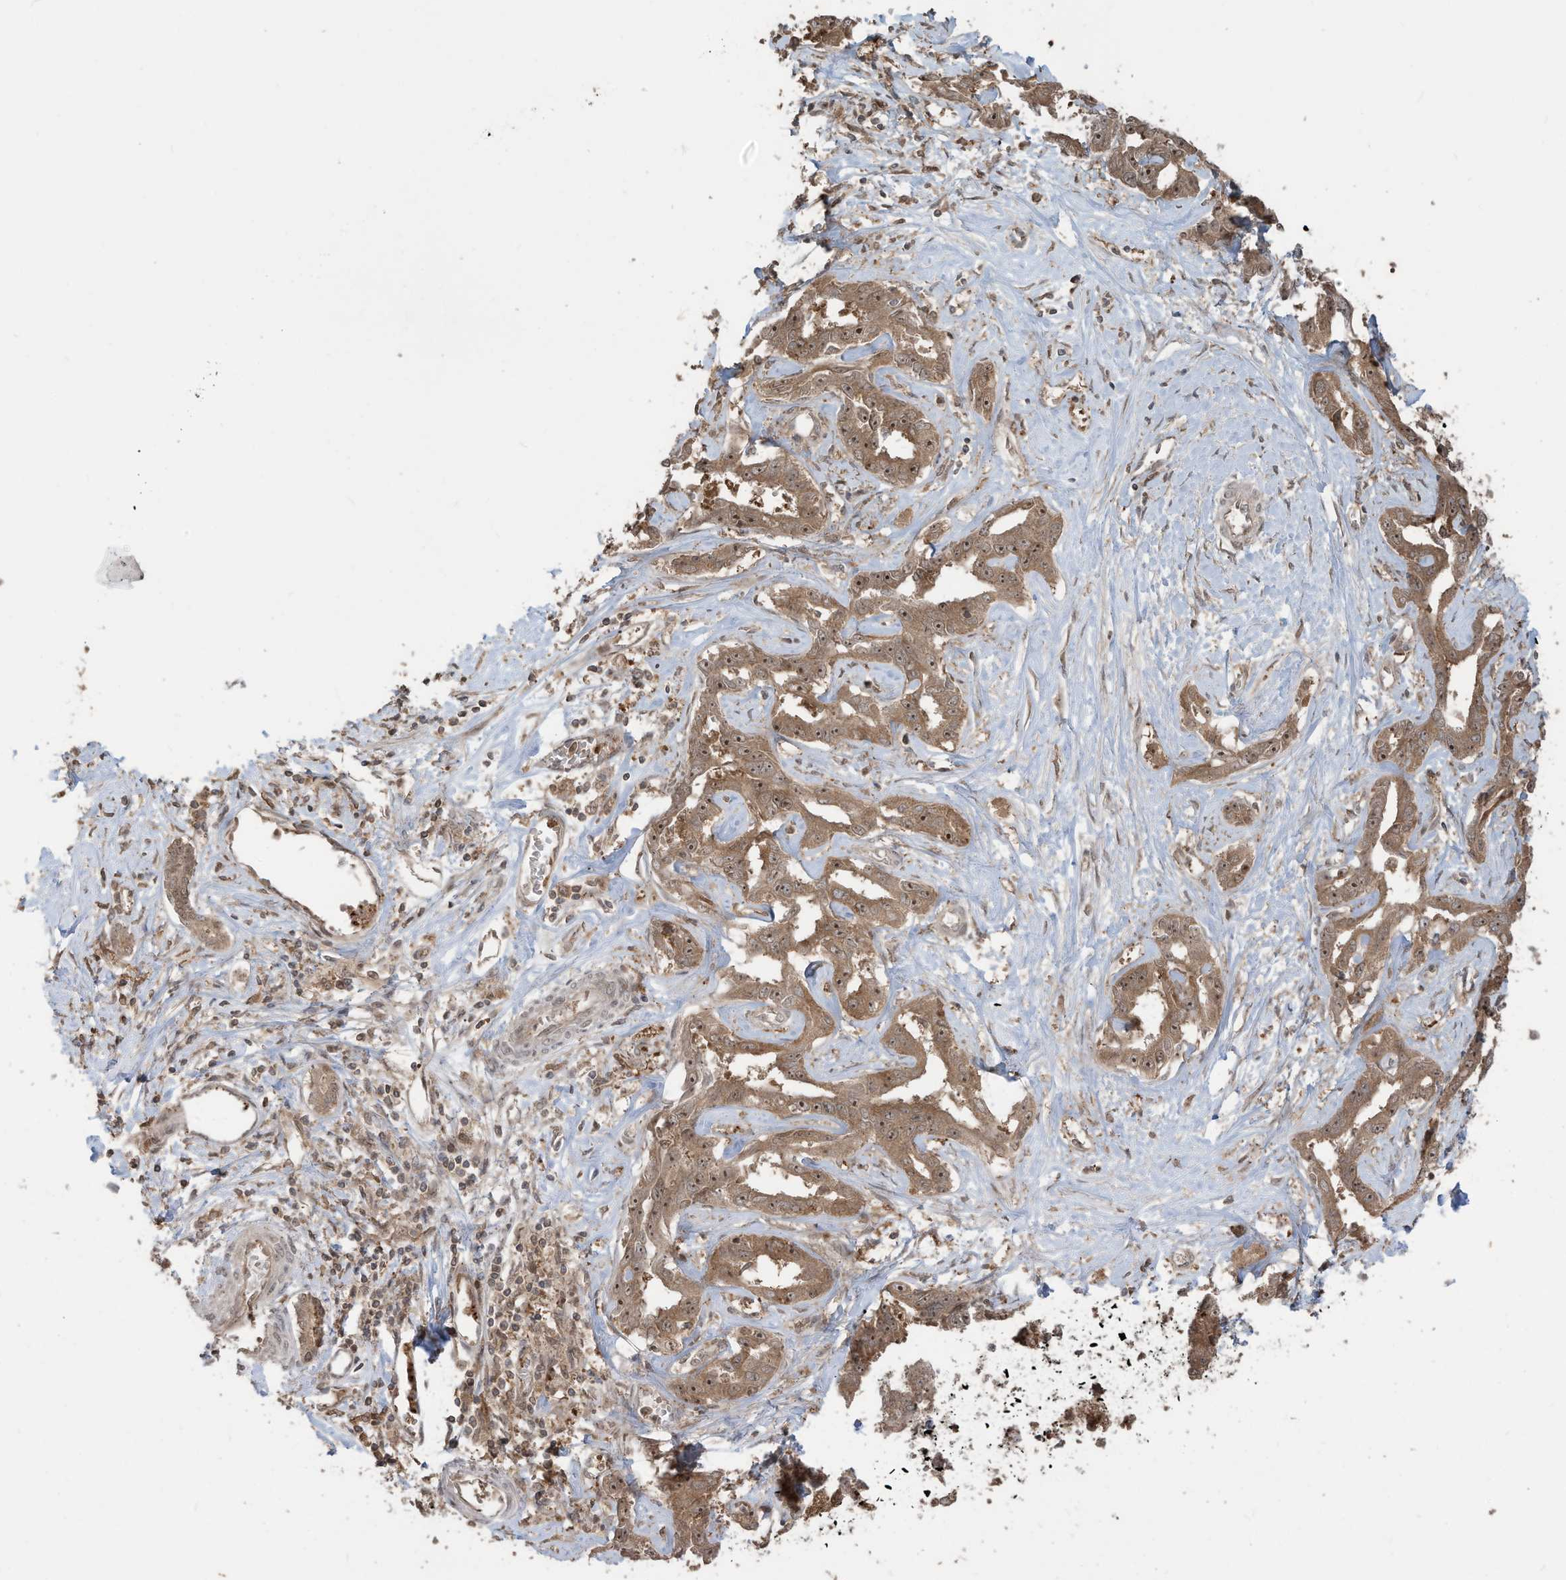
{"staining": {"intensity": "moderate", "quantity": ">75%", "location": "cytoplasmic/membranous,nuclear"}, "tissue": "liver cancer", "cell_type": "Tumor cells", "image_type": "cancer", "snomed": [{"axis": "morphology", "description": "Cholangiocarcinoma"}, {"axis": "topography", "description": "Liver"}], "caption": "Human liver cancer (cholangiocarcinoma) stained for a protein (brown) reveals moderate cytoplasmic/membranous and nuclear positive staining in about >75% of tumor cells.", "gene": "CARF", "patient": {"sex": "male", "age": 59}}